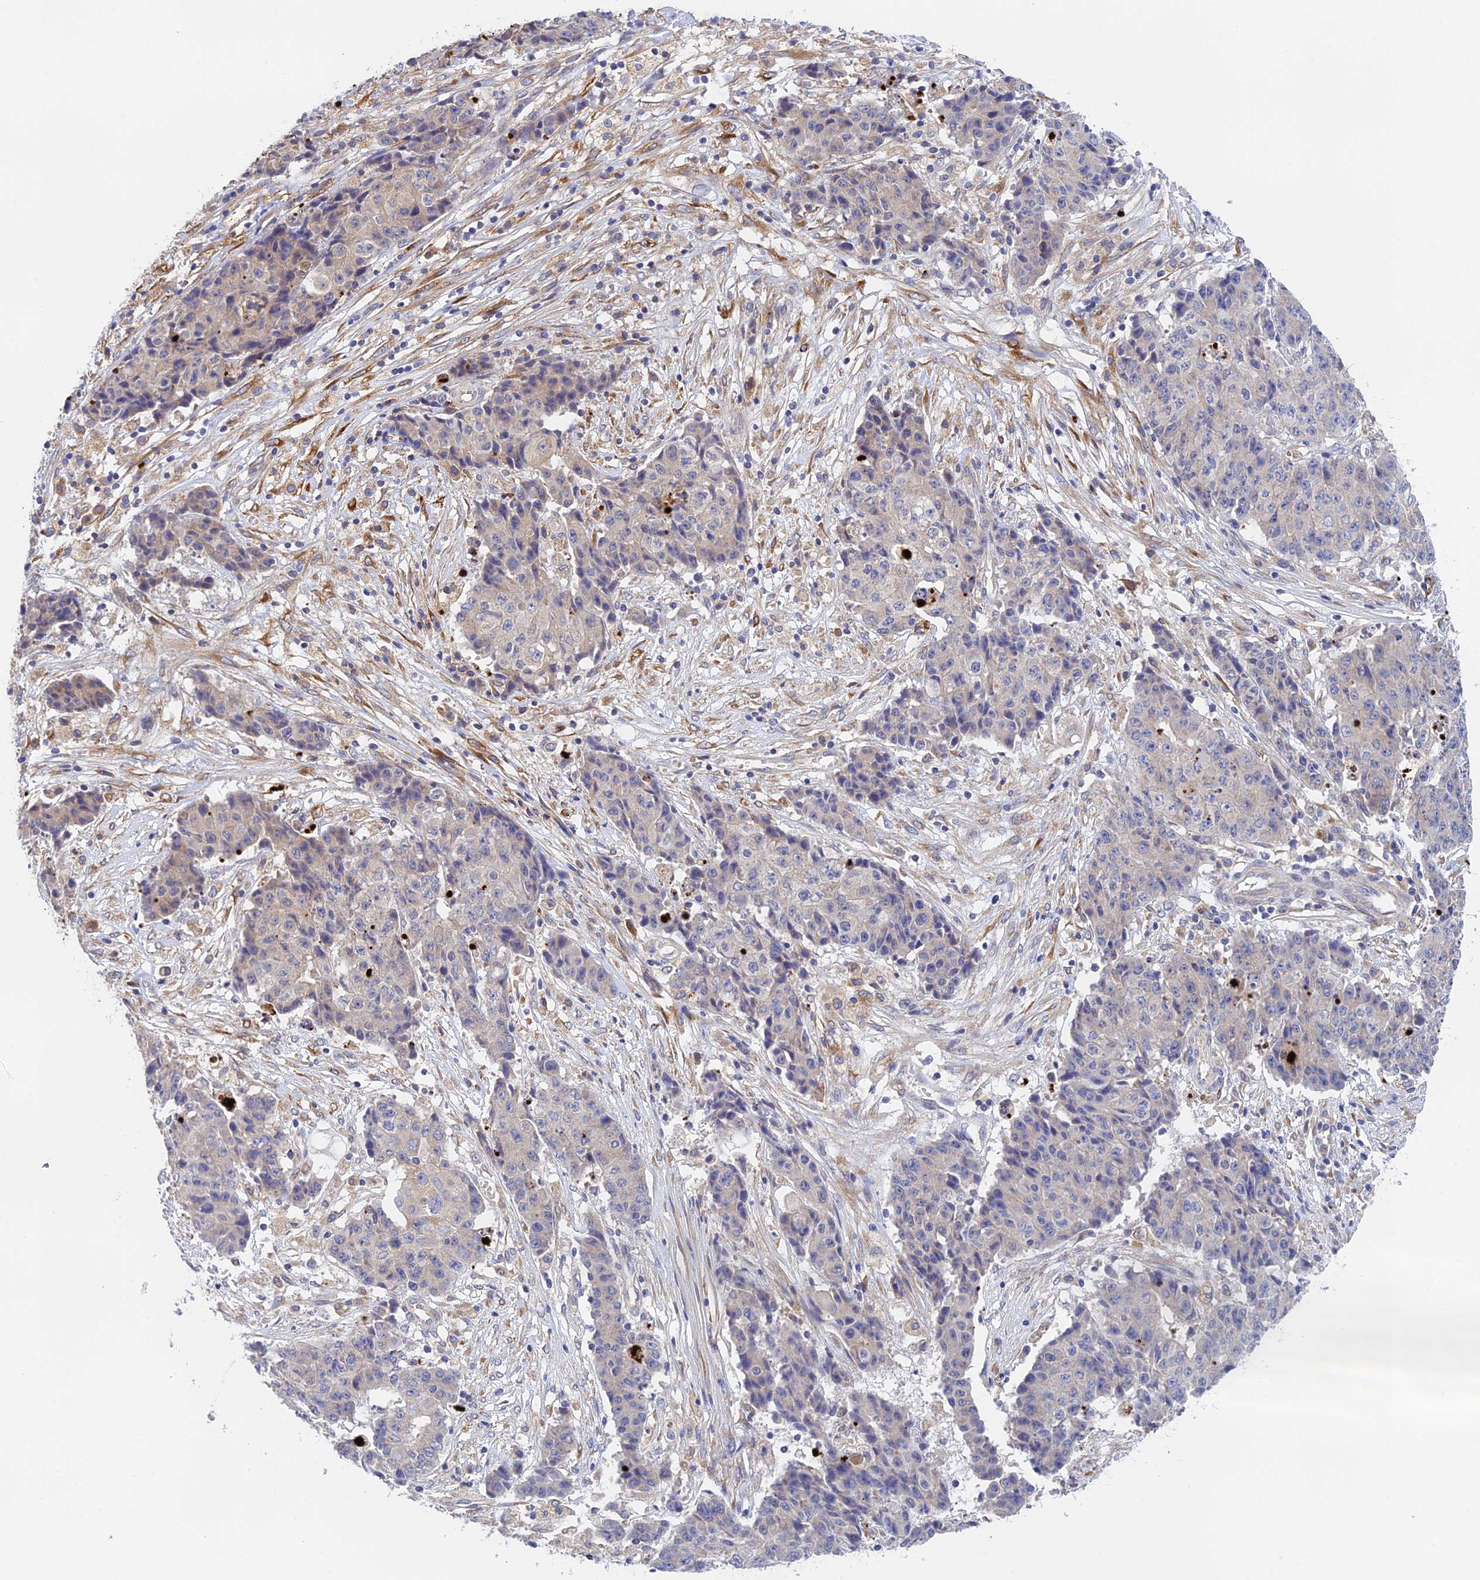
{"staining": {"intensity": "negative", "quantity": "none", "location": "none"}, "tissue": "ovarian cancer", "cell_type": "Tumor cells", "image_type": "cancer", "snomed": [{"axis": "morphology", "description": "Carcinoma, endometroid"}, {"axis": "topography", "description": "Ovary"}], "caption": "An immunohistochemistry image of ovarian cancer (endometroid carcinoma) is shown. There is no staining in tumor cells of ovarian cancer (endometroid carcinoma).", "gene": "RANBP6", "patient": {"sex": "female", "age": 42}}